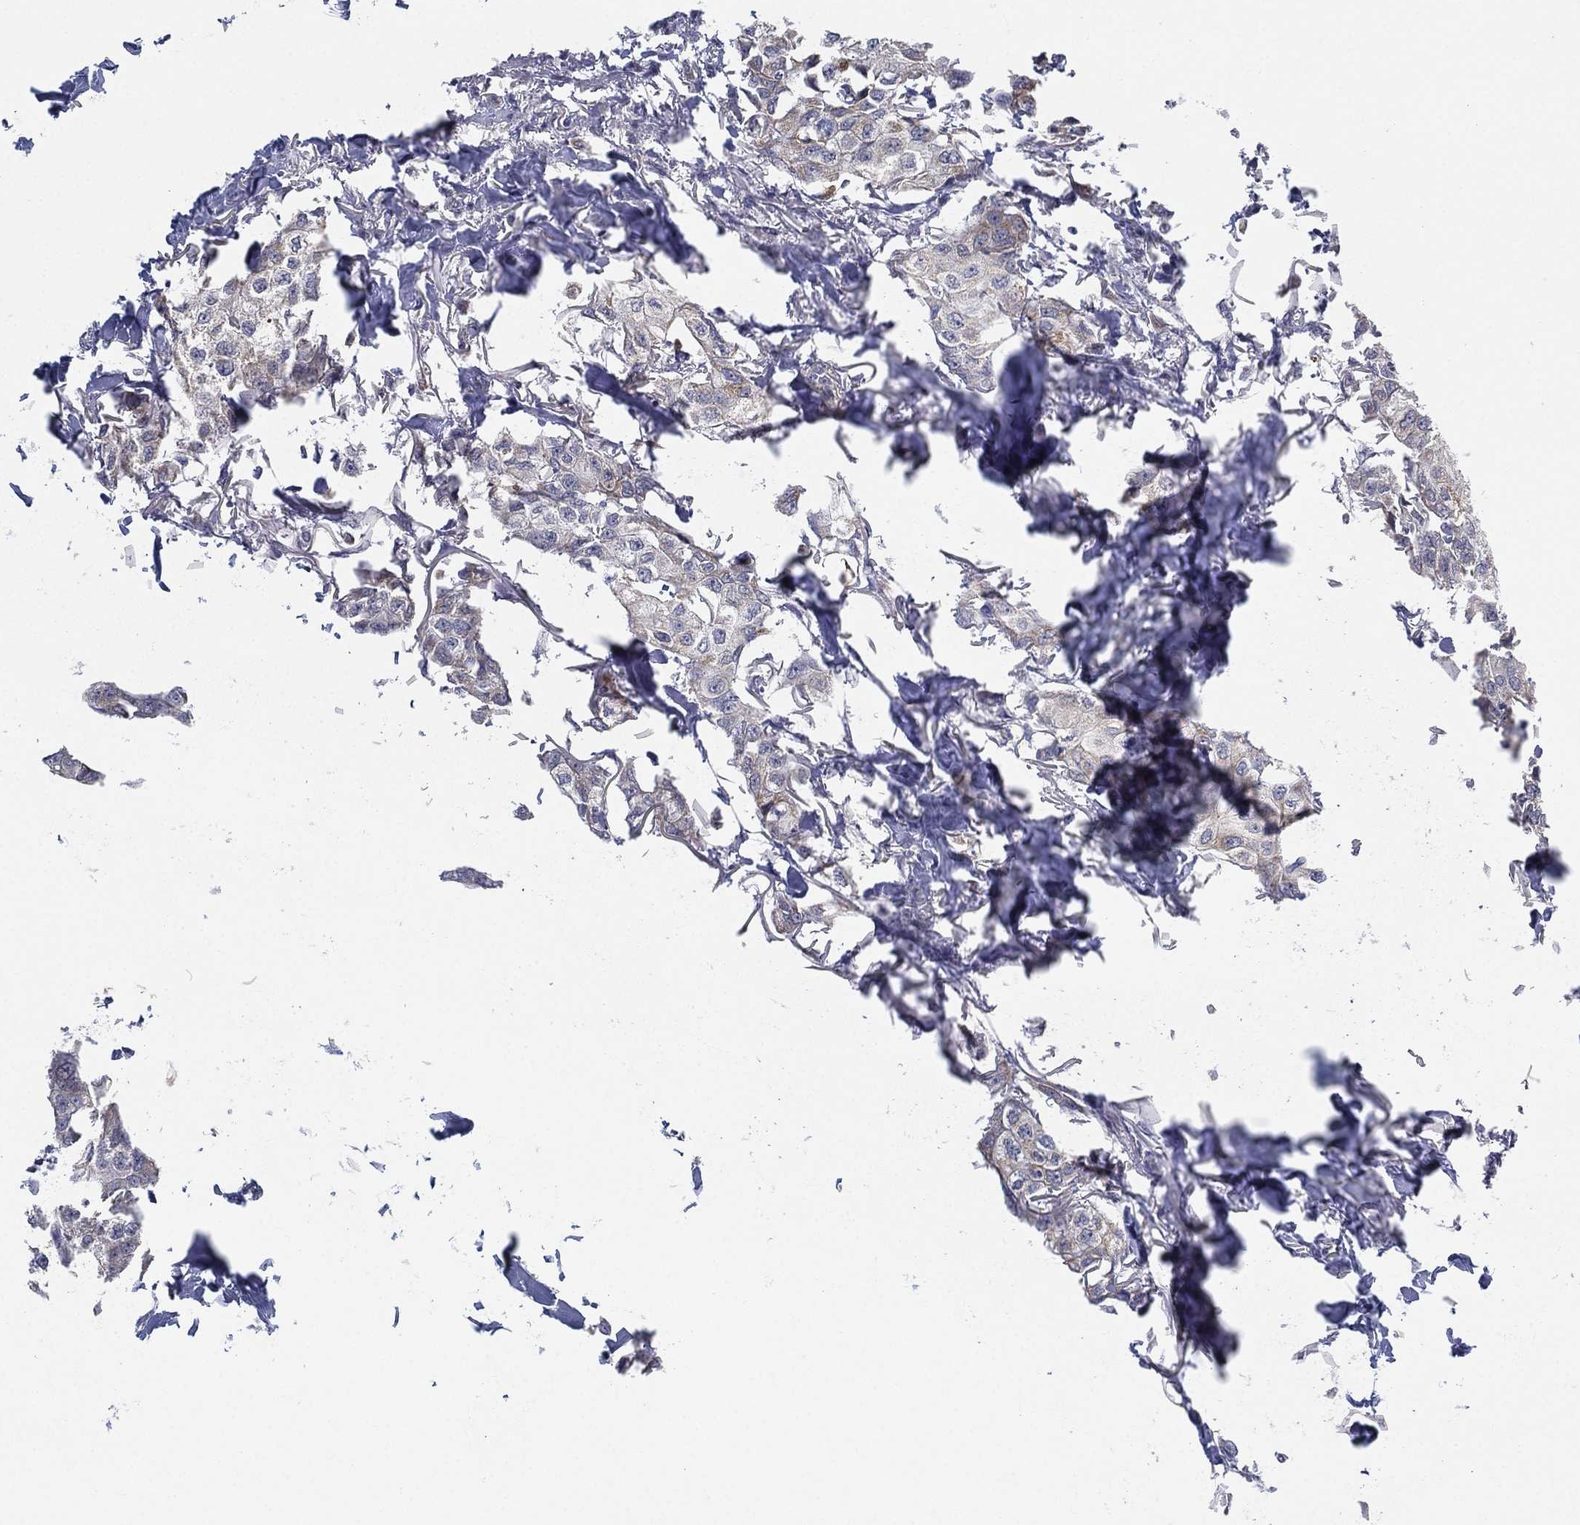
{"staining": {"intensity": "weak", "quantity": "<25%", "location": "cytoplasmic/membranous"}, "tissue": "breast cancer", "cell_type": "Tumor cells", "image_type": "cancer", "snomed": [{"axis": "morphology", "description": "Duct carcinoma"}, {"axis": "topography", "description": "Breast"}], "caption": "Immunohistochemical staining of human intraductal carcinoma (breast) displays no significant expression in tumor cells.", "gene": "PSMG4", "patient": {"sex": "female", "age": 80}}